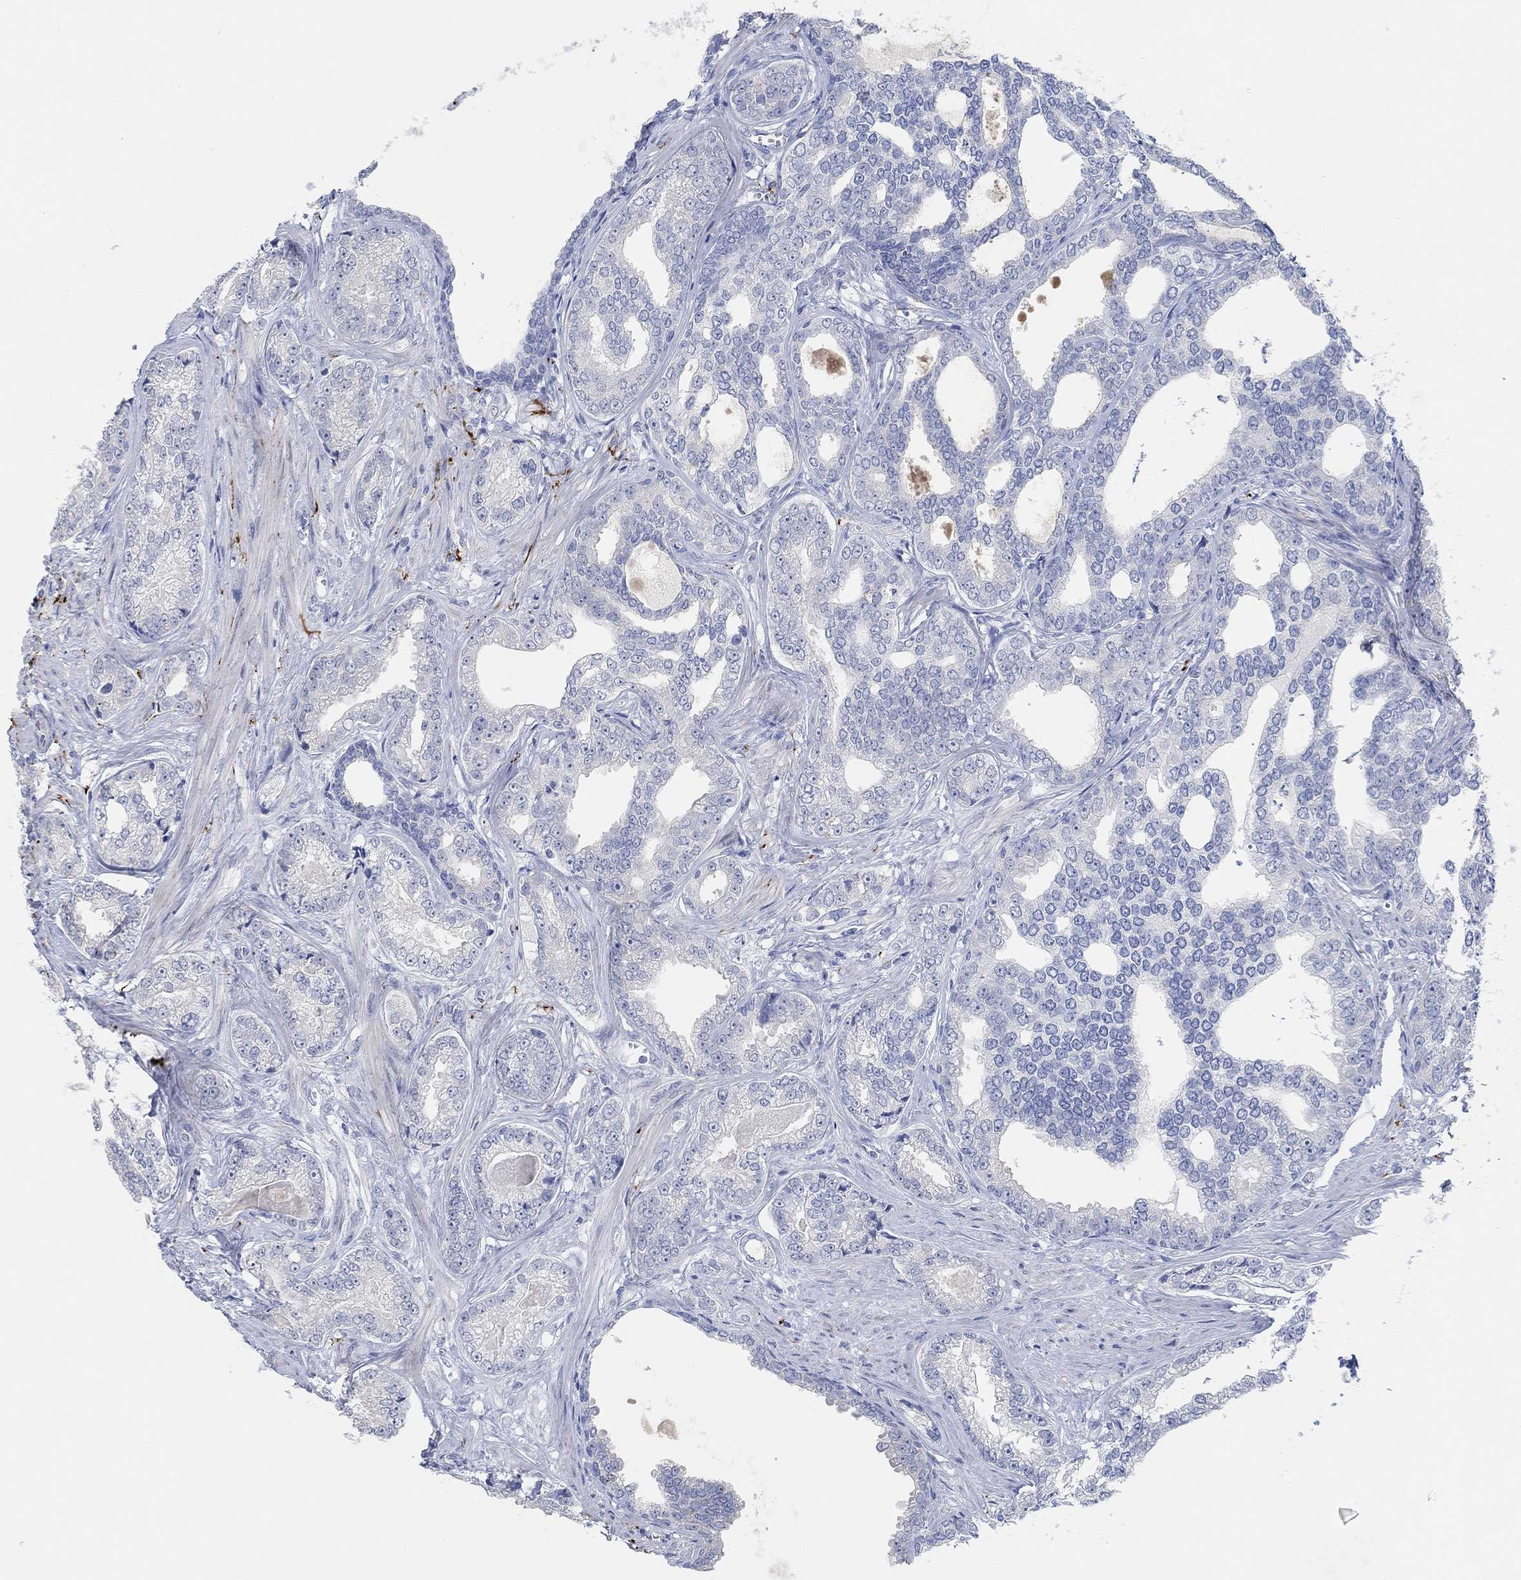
{"staining": {"intensity": "strong", "quantity": "<25%", "location": "cytoplasmic/membranous"}, "tissue": "prostate cancer", "cell_type": "Tumor cells", "image_type": "cancer", "snomed": [{"axis": "morphology", "description": "Adenocarcinoma, NOS"}, {"axis": "topography", "description": "Prostate"}], "caption": "Immunohistochemistry image of prostate cancer (adenocarcinoma) stained for a protein (brown), which exhibits medium levels of strong cytoplasmic/membranous positivity in about <25% of tumor cells.", "gene": "VAT1L", "patient": {"sex": "male", "age": 67}}